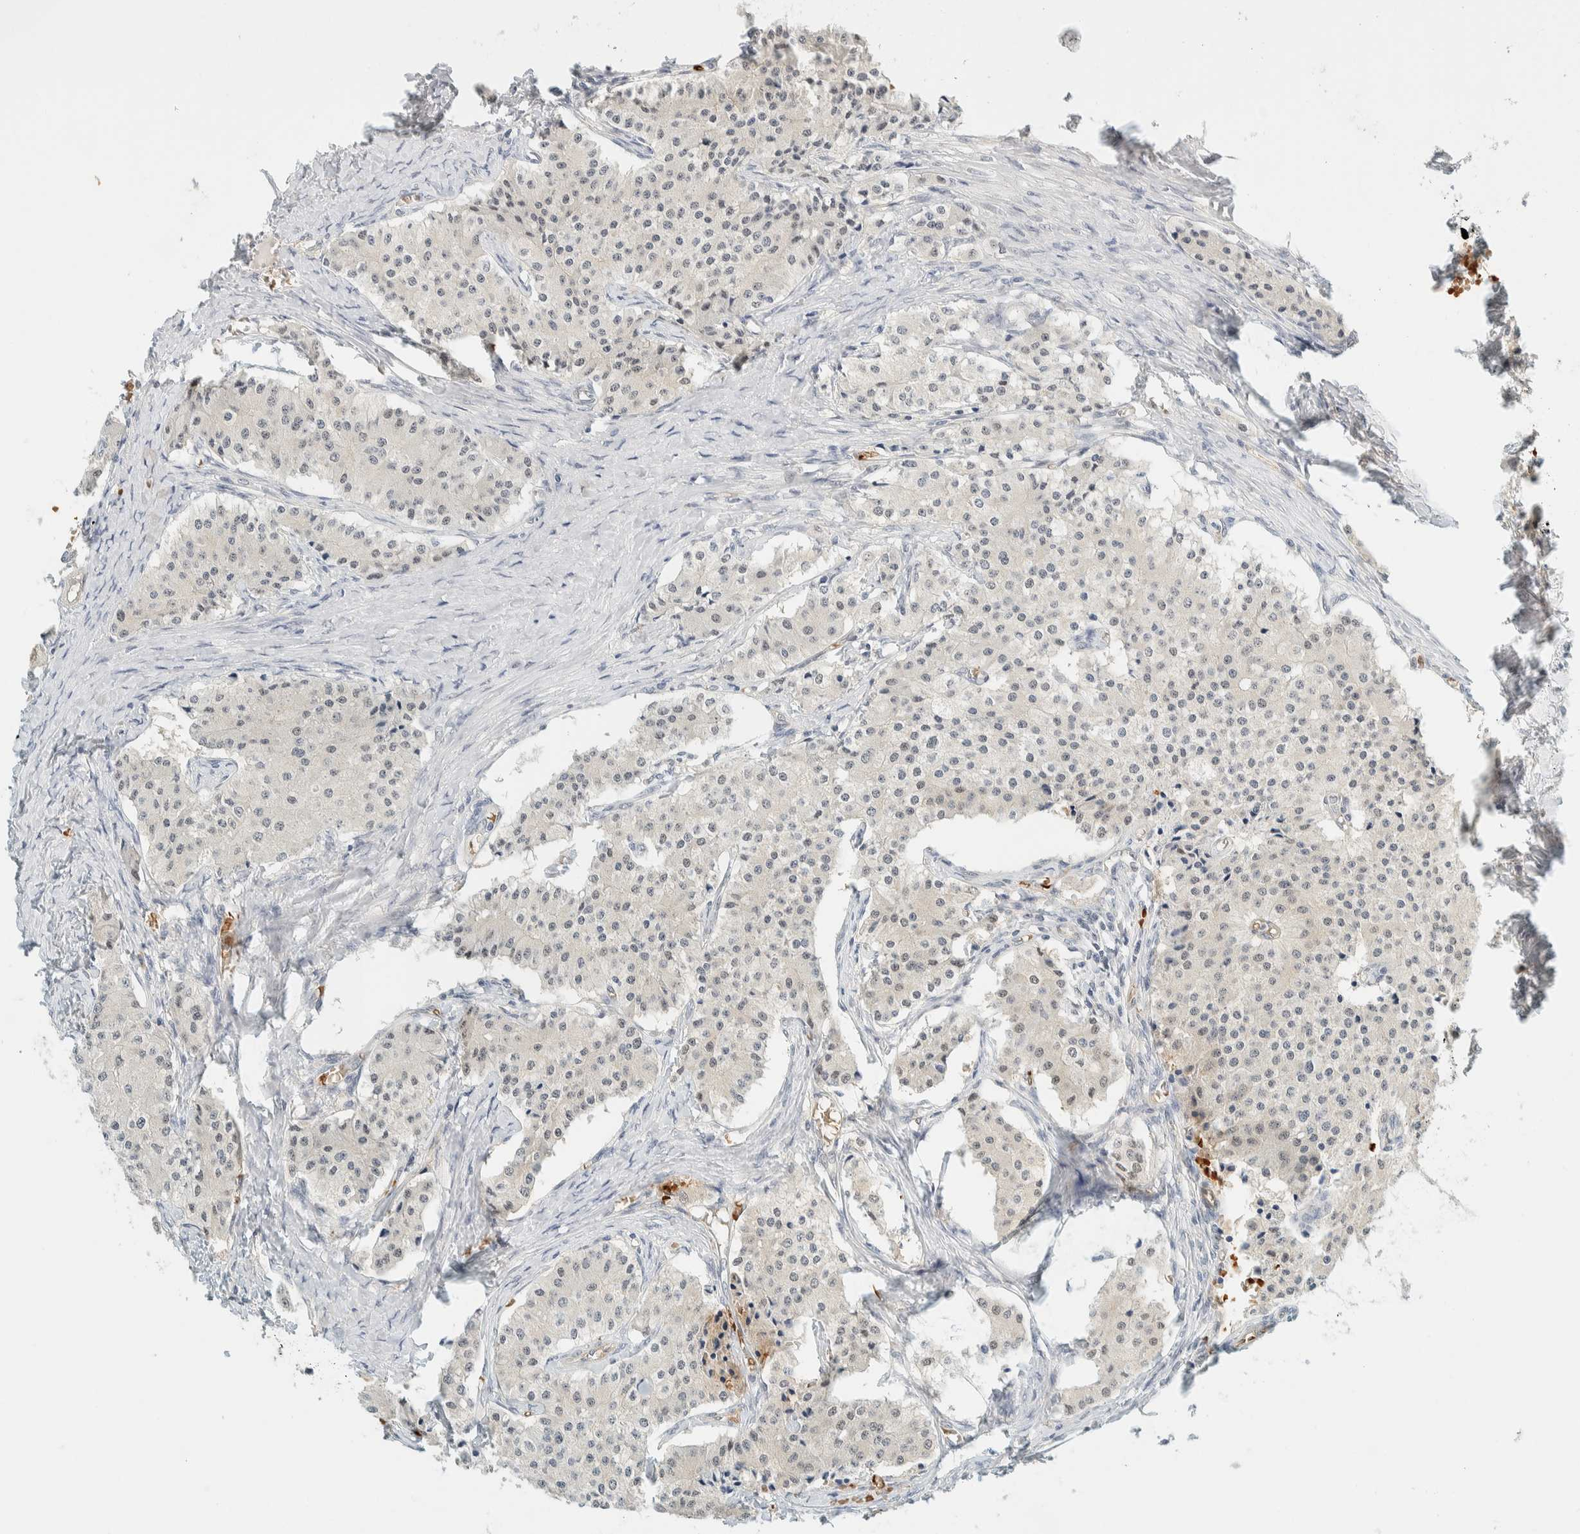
{"staining": {"intensity": "weak", "quantity": "25%-75%", "location": "nuclear"}, "tissue": "carcinoid", "cell_type": "Tumor cells", "image_type": "cancer", "snomed": [{"axis": "morphology", "description": "Carcinoid, malignant, NOS"}, {"axis": "topography", "description": "Colon"}], "caption": "Protein staining exhibits weak nuclear positivity in approximately 25%-75% of tumor cells in carcinoid. The protein of interest is stained brown, and the nuclei are stained in blue (DAB (3,3'-diaminobenzidine) IHC with brightfield microscopy, high magnification).", "gene": "TSTD2", "patient": {"sex": "female", "age": 52}}